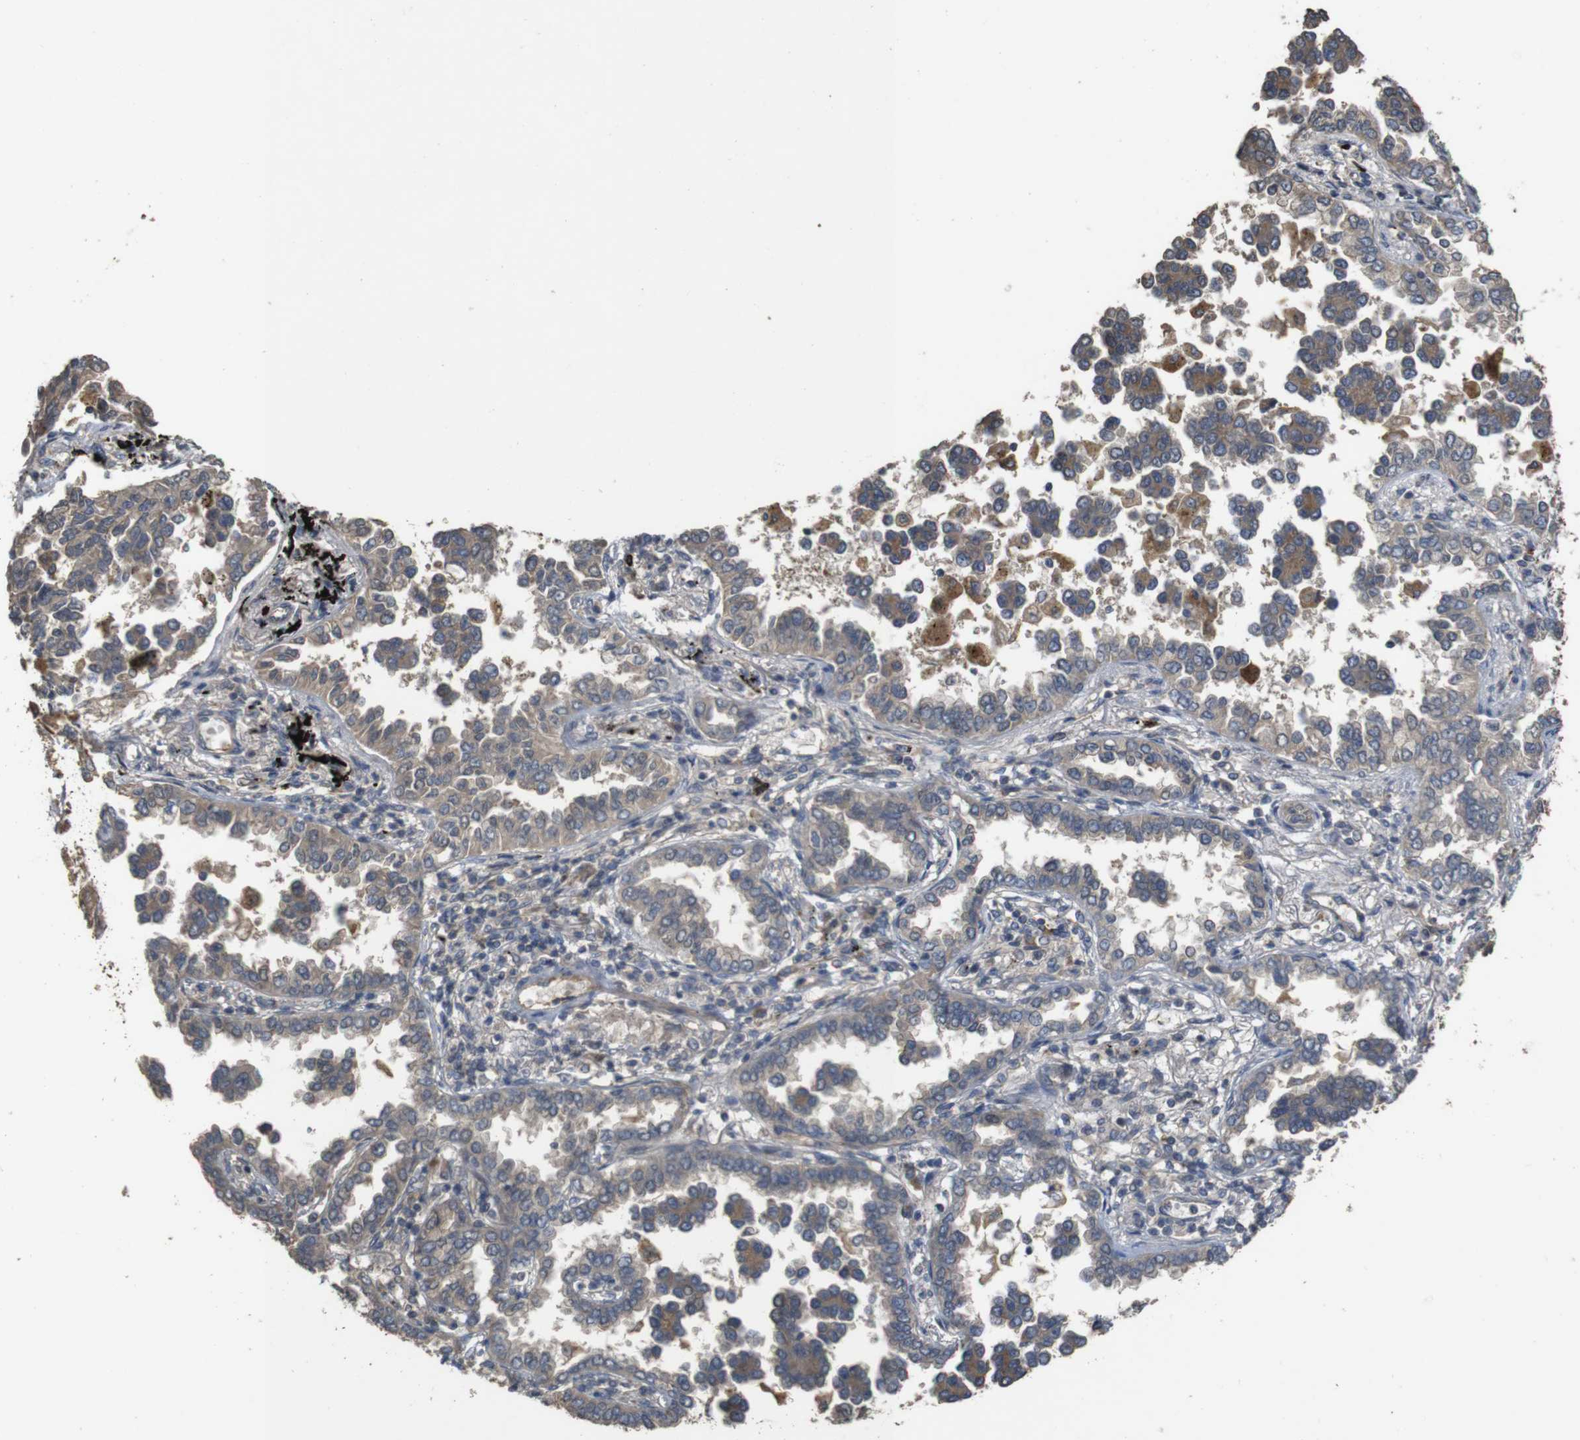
{"staining": {"intensity": "negative", "quantity": "none", "location": "none"}, "tissue": "lung cancer", "cell_type": "Tumor cells", "image_type": "cancer", "snomed": [{"axis": "morphology", "description": "Normal tissue, NOS"}, {"axis": "morphology", "description": "Adenocarcinoma, NOS"}, {"axis": "topography", "description": "Lung"}], "caption": "Immunohistochemical staining of lung adenocarcinoma exhibits no significant positivity in tumor cells.", "gene": "PCDHB10", "patient": {"sex": "male", "age": 59}}